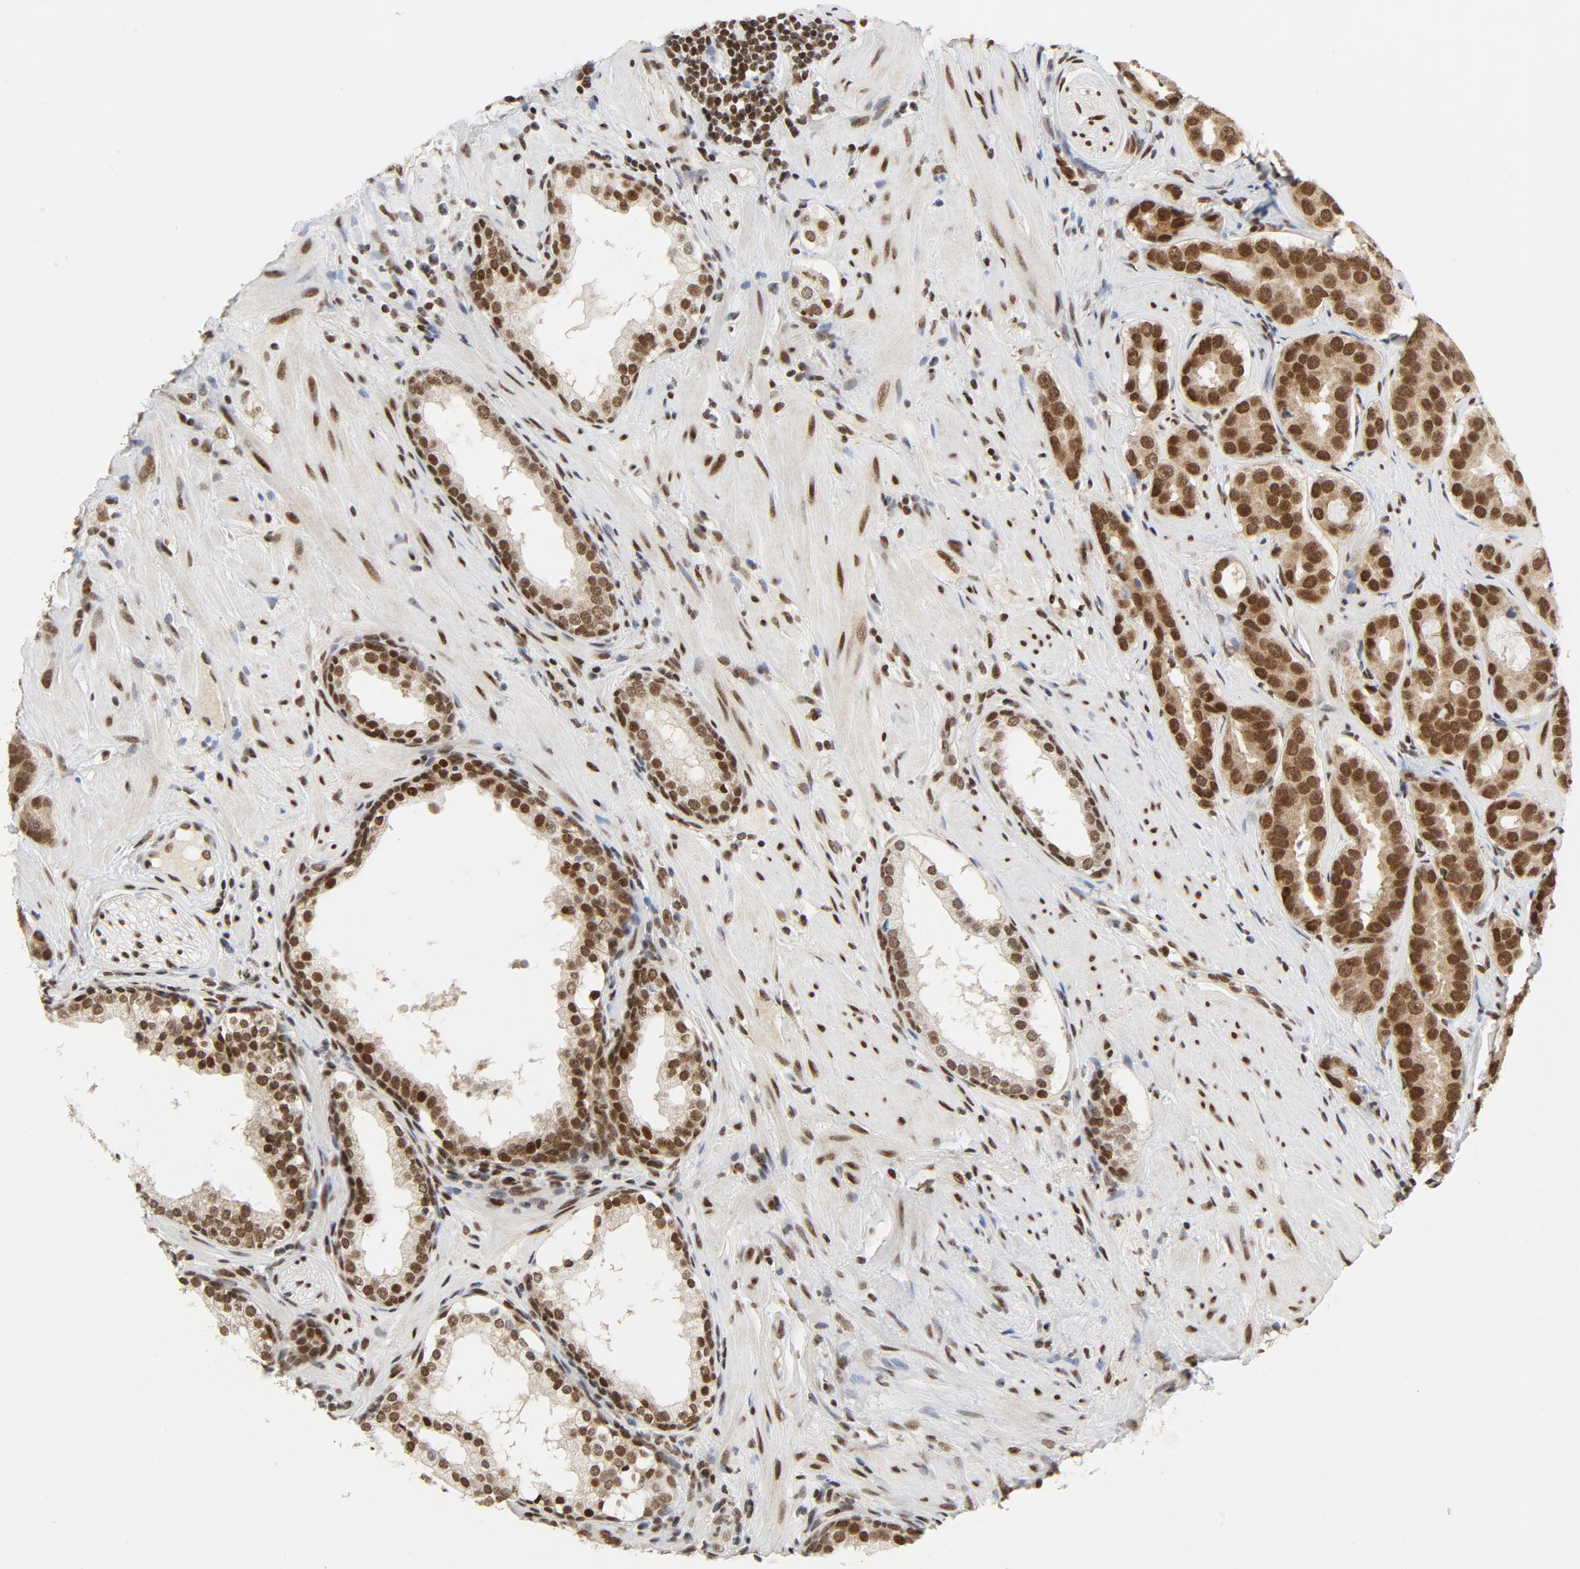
{"staining": {"intensity": "strong", "quantity": ">75%", "location": "nuclear"}, "tissue": "prostate cancer", "cell_type": "Tumor cells", "image_type": "cancer", "snomed": [{"axis": "morphology", "description": "Adenocarcinoma, Low grade"}, {"axis": "topography", "description": "Prostate"}], "caption": "The micrograph reveals a brown stain indicating the presence of a protein in the nuclear of tumor cells in prostate low-grade adenocarcinoma.", "gene": "ERCC1", "patient": {"sex": "male", "age": 59}}